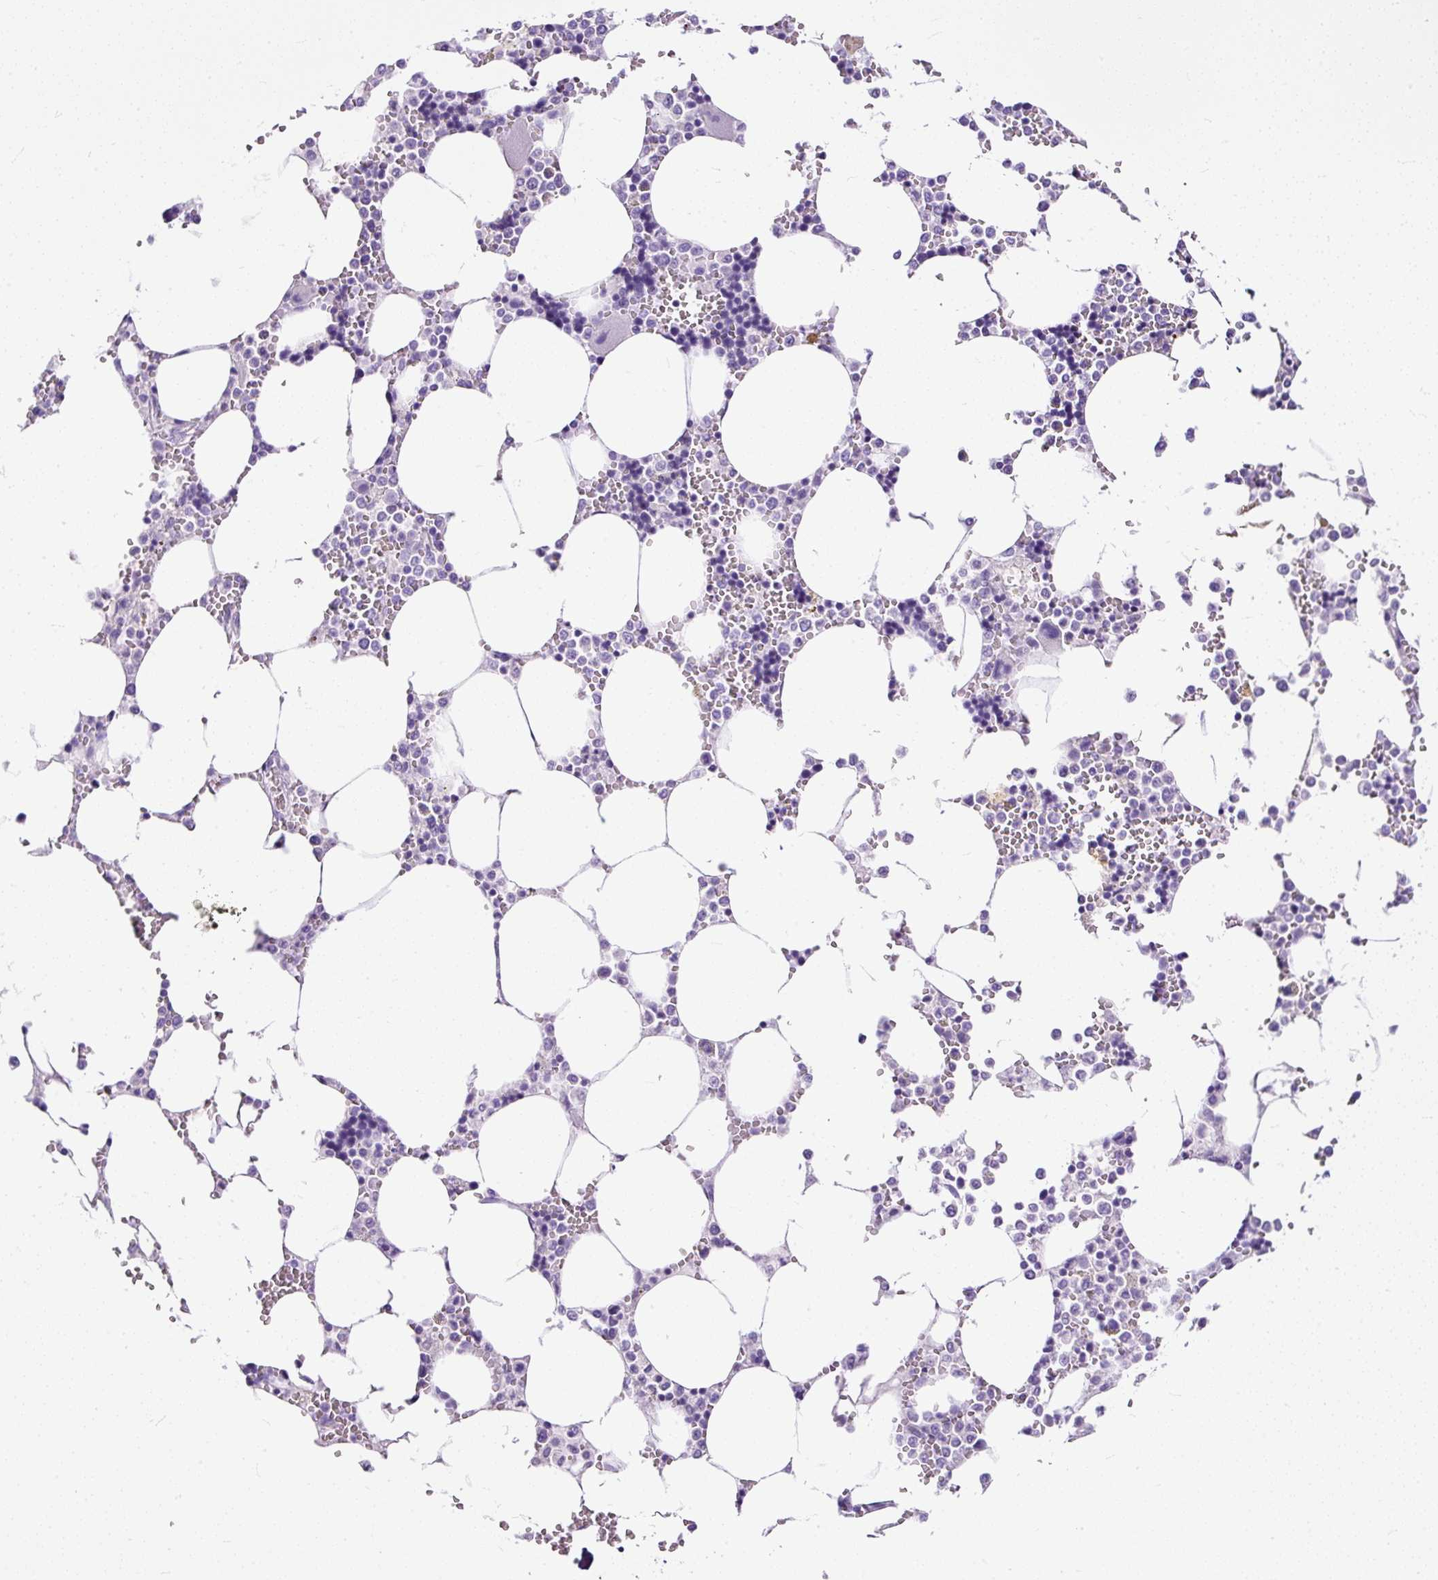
{"staining": {"intensity": "negative", "quantity": "none", "location": "none"}, "tissue": "bone marrow", "cell_type": "Hematopoietic cells", "image_type": "normal", "snomed": [{"axis": "morphology", "description": "Normal tissue, NOS"}, {"axis": "topography", "description": "Bone marrow"}], "caption": "The photomicrograph reveals no staining of hematopoietic cells in unremarkable bone marrow.", "gene": "STOX2", "patient": {"sex": "male", "age": 64}}